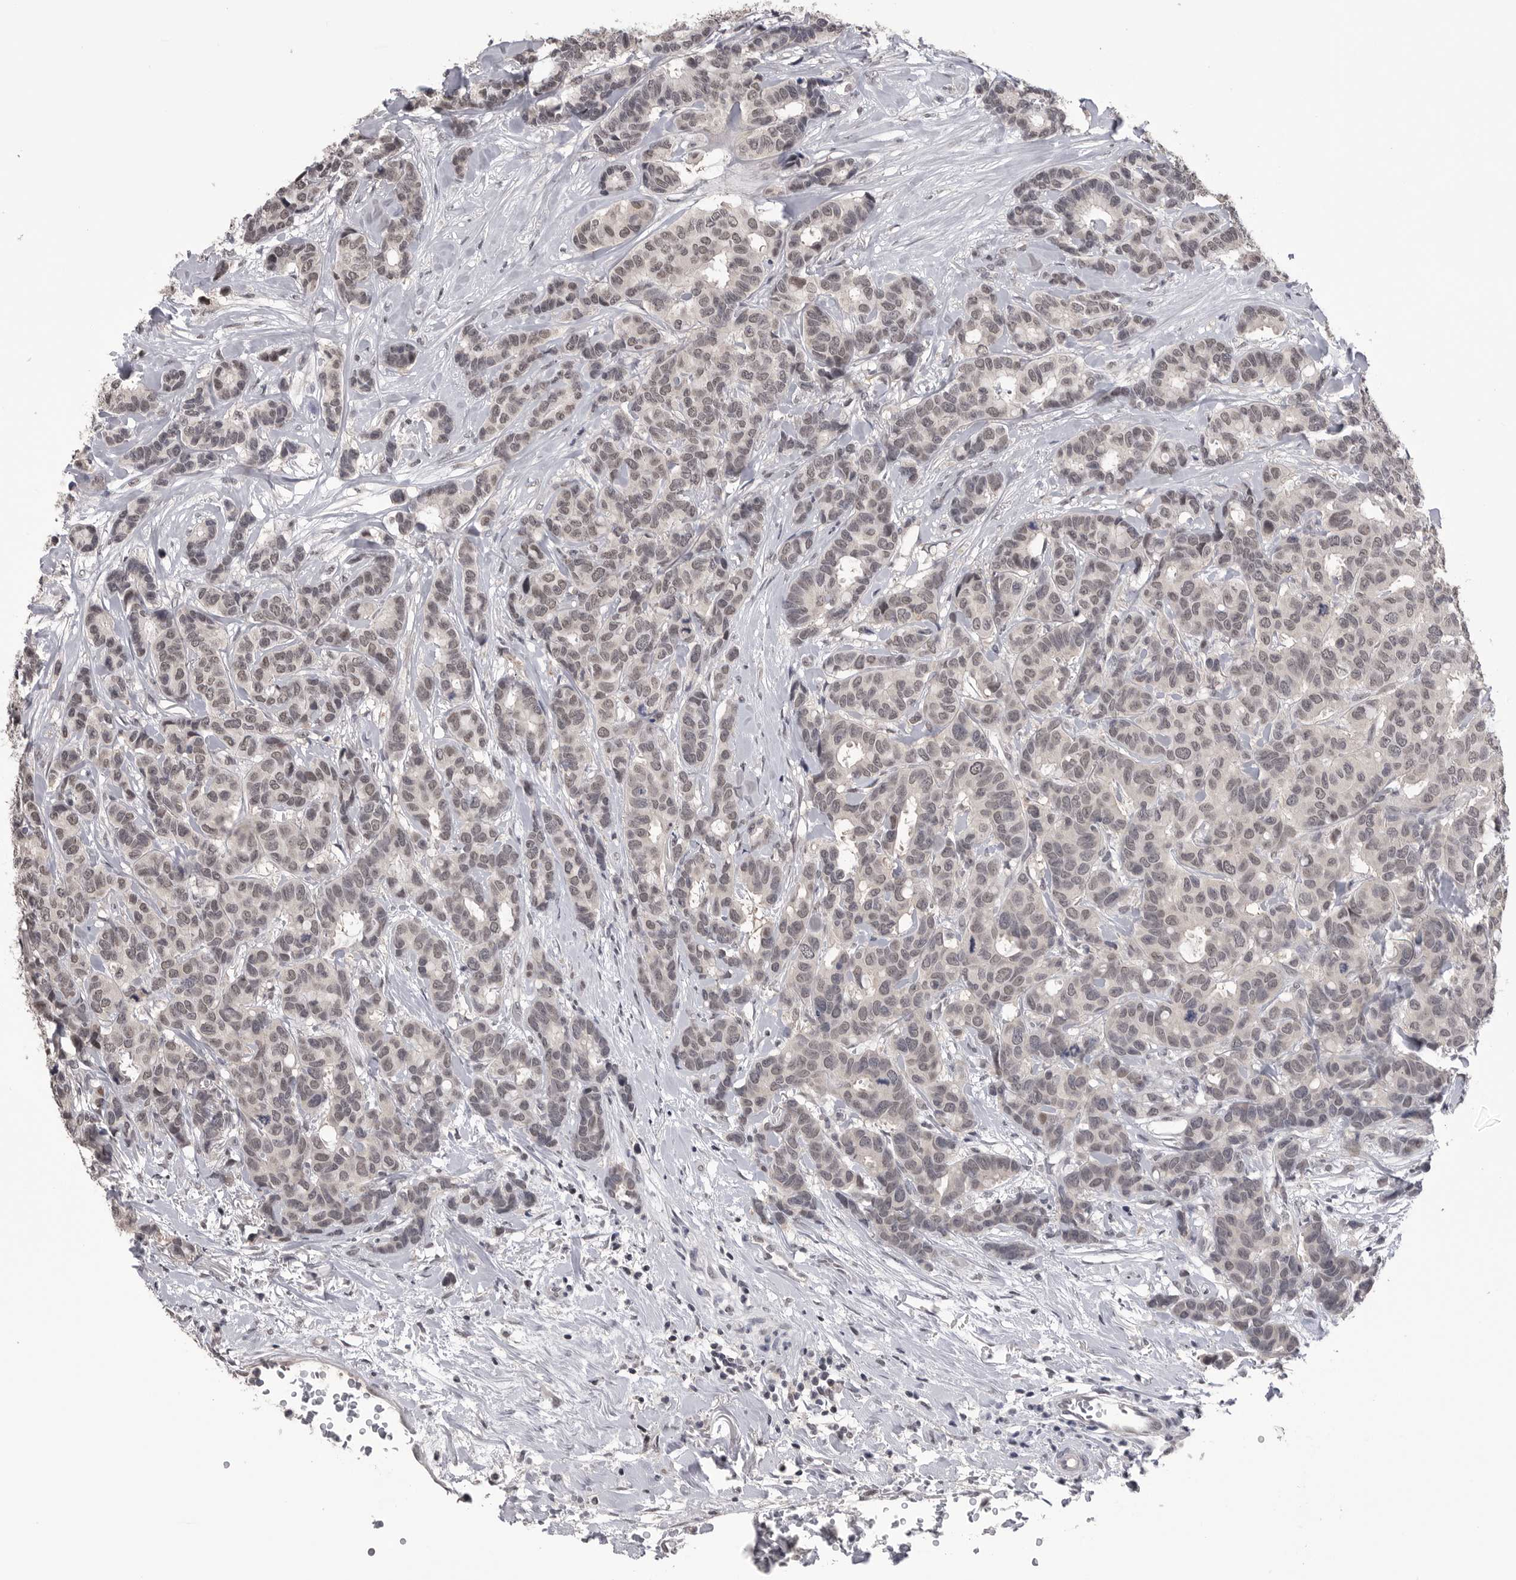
{"staining": {"intensity": "weak", "quantity": ">75%", "location": "nuclear"}, "tissue": "breast cancer", "cell_type": "Tumor cells", "image_type": "cancer", "snomed": [{"axis": "morphology", "description": "Duct carcinoma"}, {"axis": "topography", "description": "Breast"}], "caption": "A histopathology image of human breast cancer stained for a protein demonstrates weak nuclear brown staining in tumor cells.", "gene": "DLG2", "patient": {"sex": "female", "age": 87}}